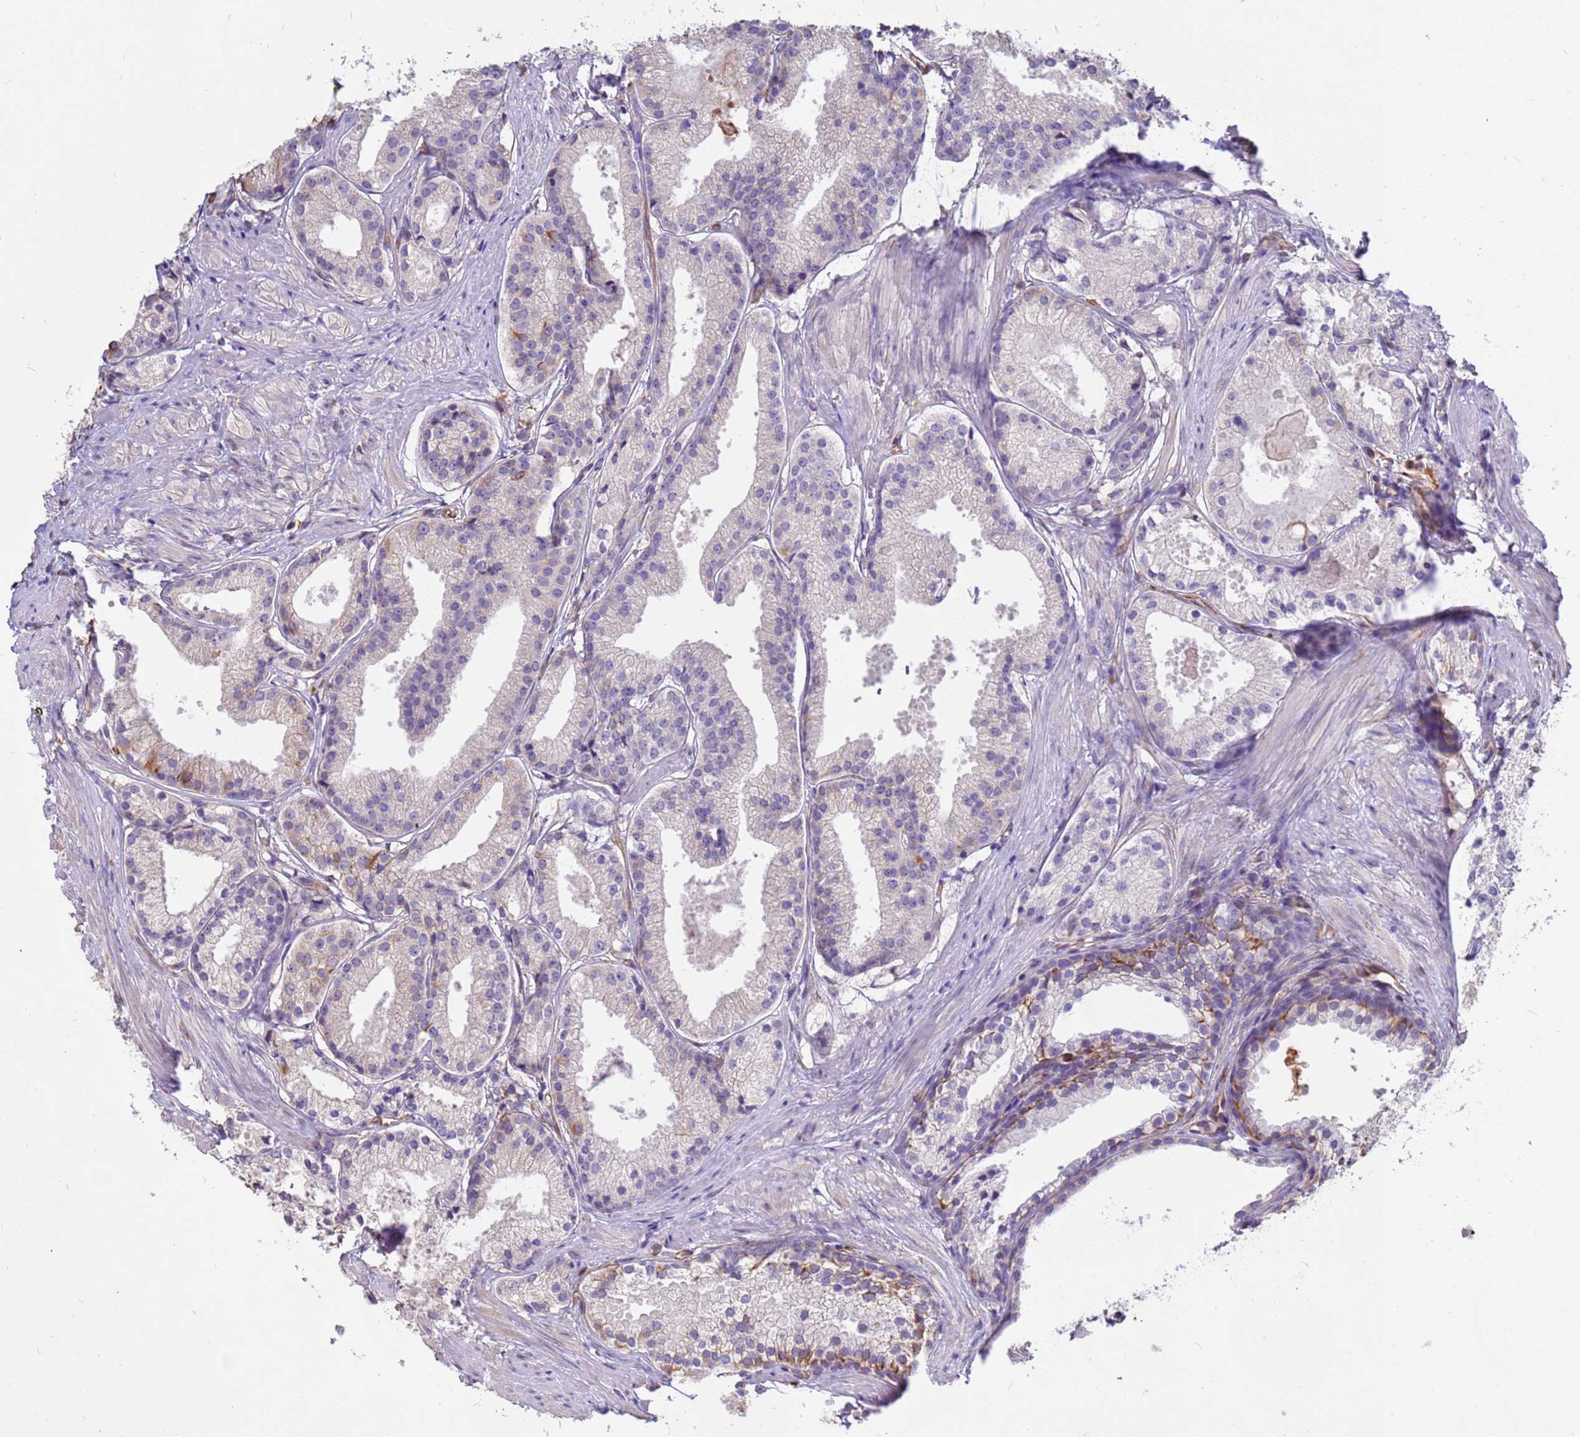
{"staining": {"intensity": "negative", "quantity": "none", "location": "none"}, "tissue": "prostate cancer", "cell_type": "Tumor cells", "image_type": "cancer", "snomed": [{"axis": "morphology", "description": "Adenocarcinoma, Low grade"}, {"axis": "topography", "description": "Prostate"}], "caption": "IHC photomicrograph of human prostate cancer (low-grade adenocarcinoma) stained for a protein (brown), which demonstrates no positivity in tumor cells.", "gene": "TCEAL3", "patient": {"sex": "male", "age": 57}}